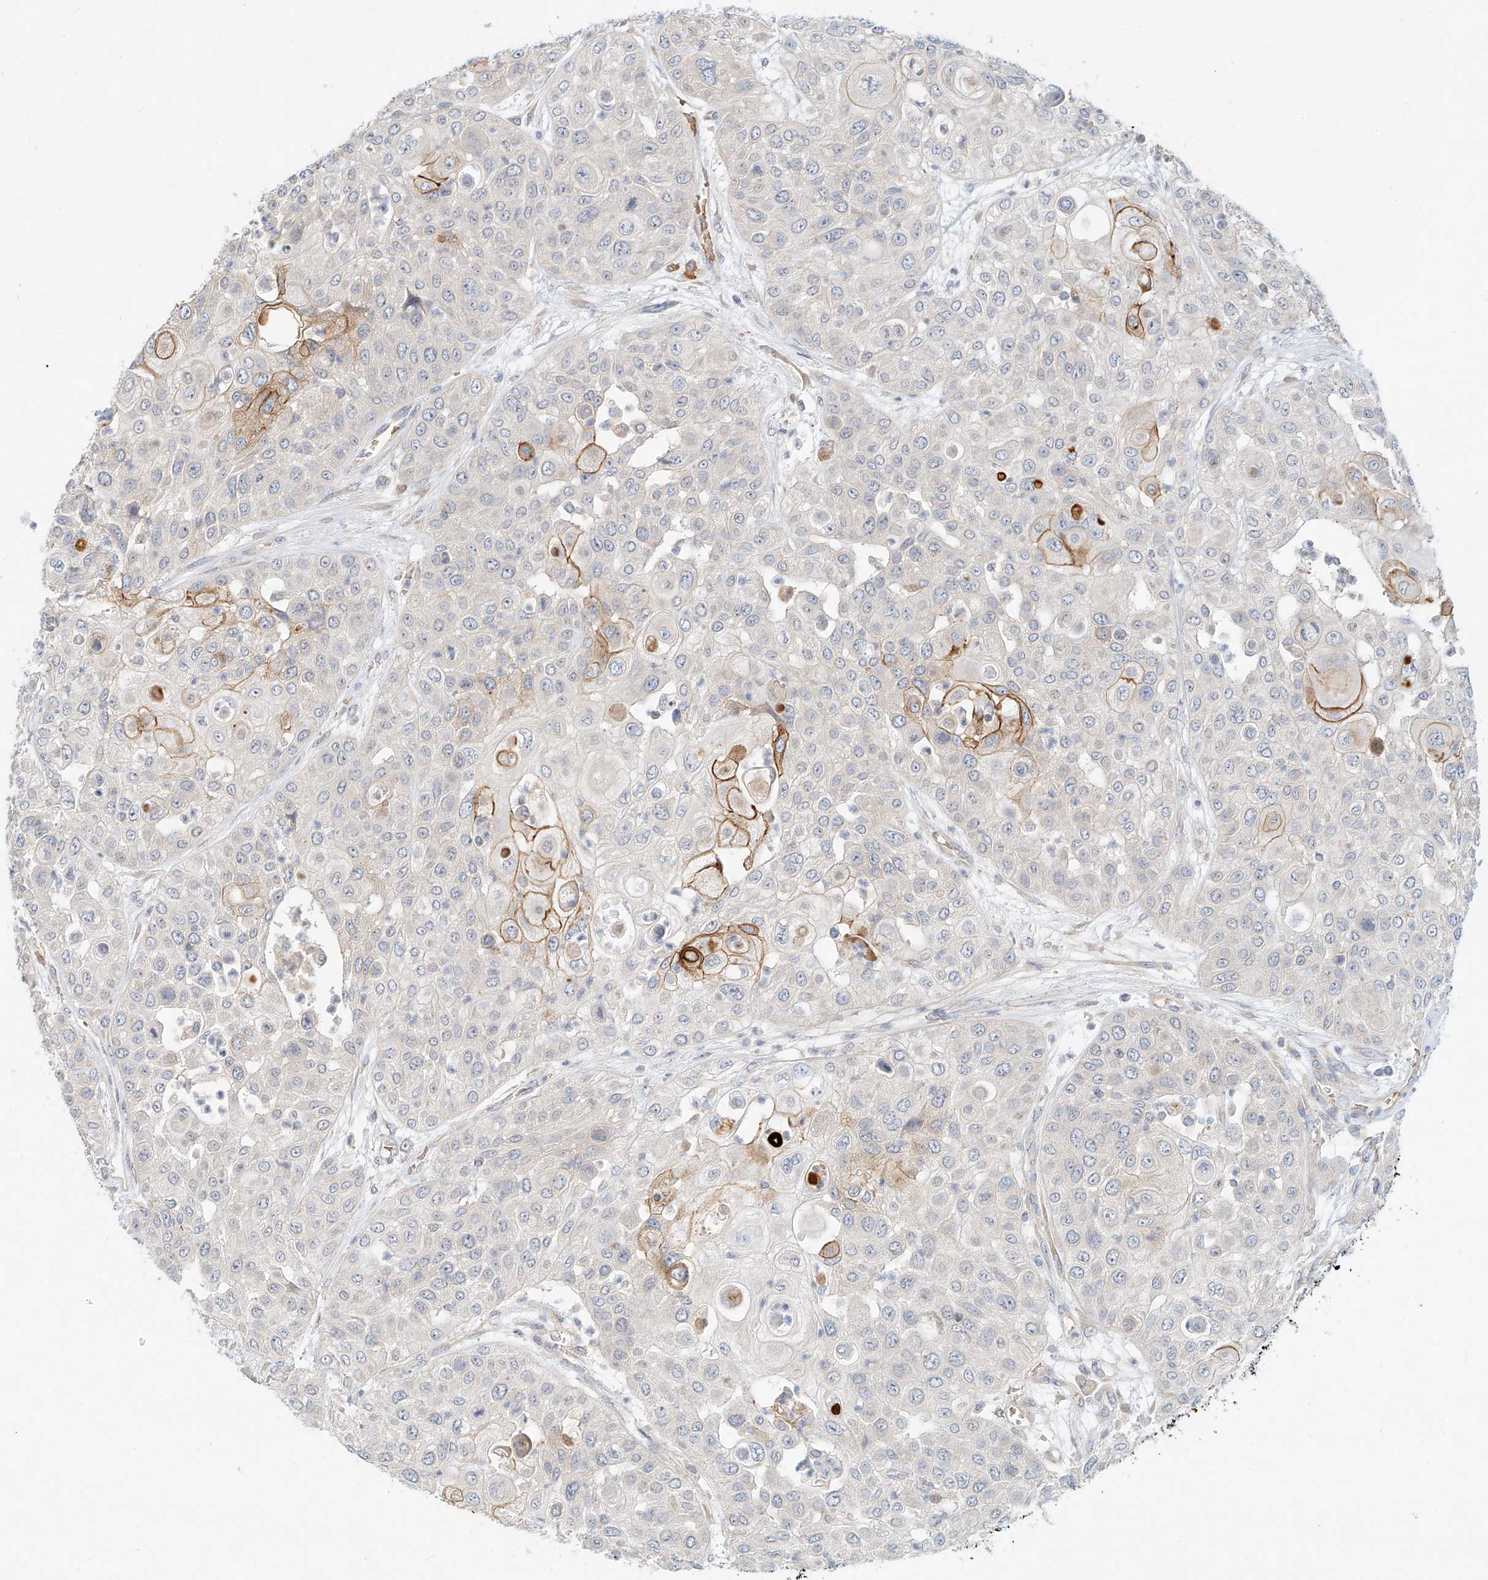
{"staining": {"intensity": "strong", "quantity": "<25%", "location": "cytoplasmic/membranous"}, "tissue": "urothelial cancer", "cell_type": "Tumor cells", "image_type": "cancer", "snomed": [{"axis": "morphology", "description": "Urothelial carcinoma, High grade"}, {"axis": "topography", "description": "Urinary bladder"}], "caption": "Brown immunohistochemical staining in human urothelial cancer demonstrates strong cytoplasmic/membranous positivity in approximately <25% of tumor cells.", "gene": "SYTL3", "patient": {"sex": "female", "age": 79}}